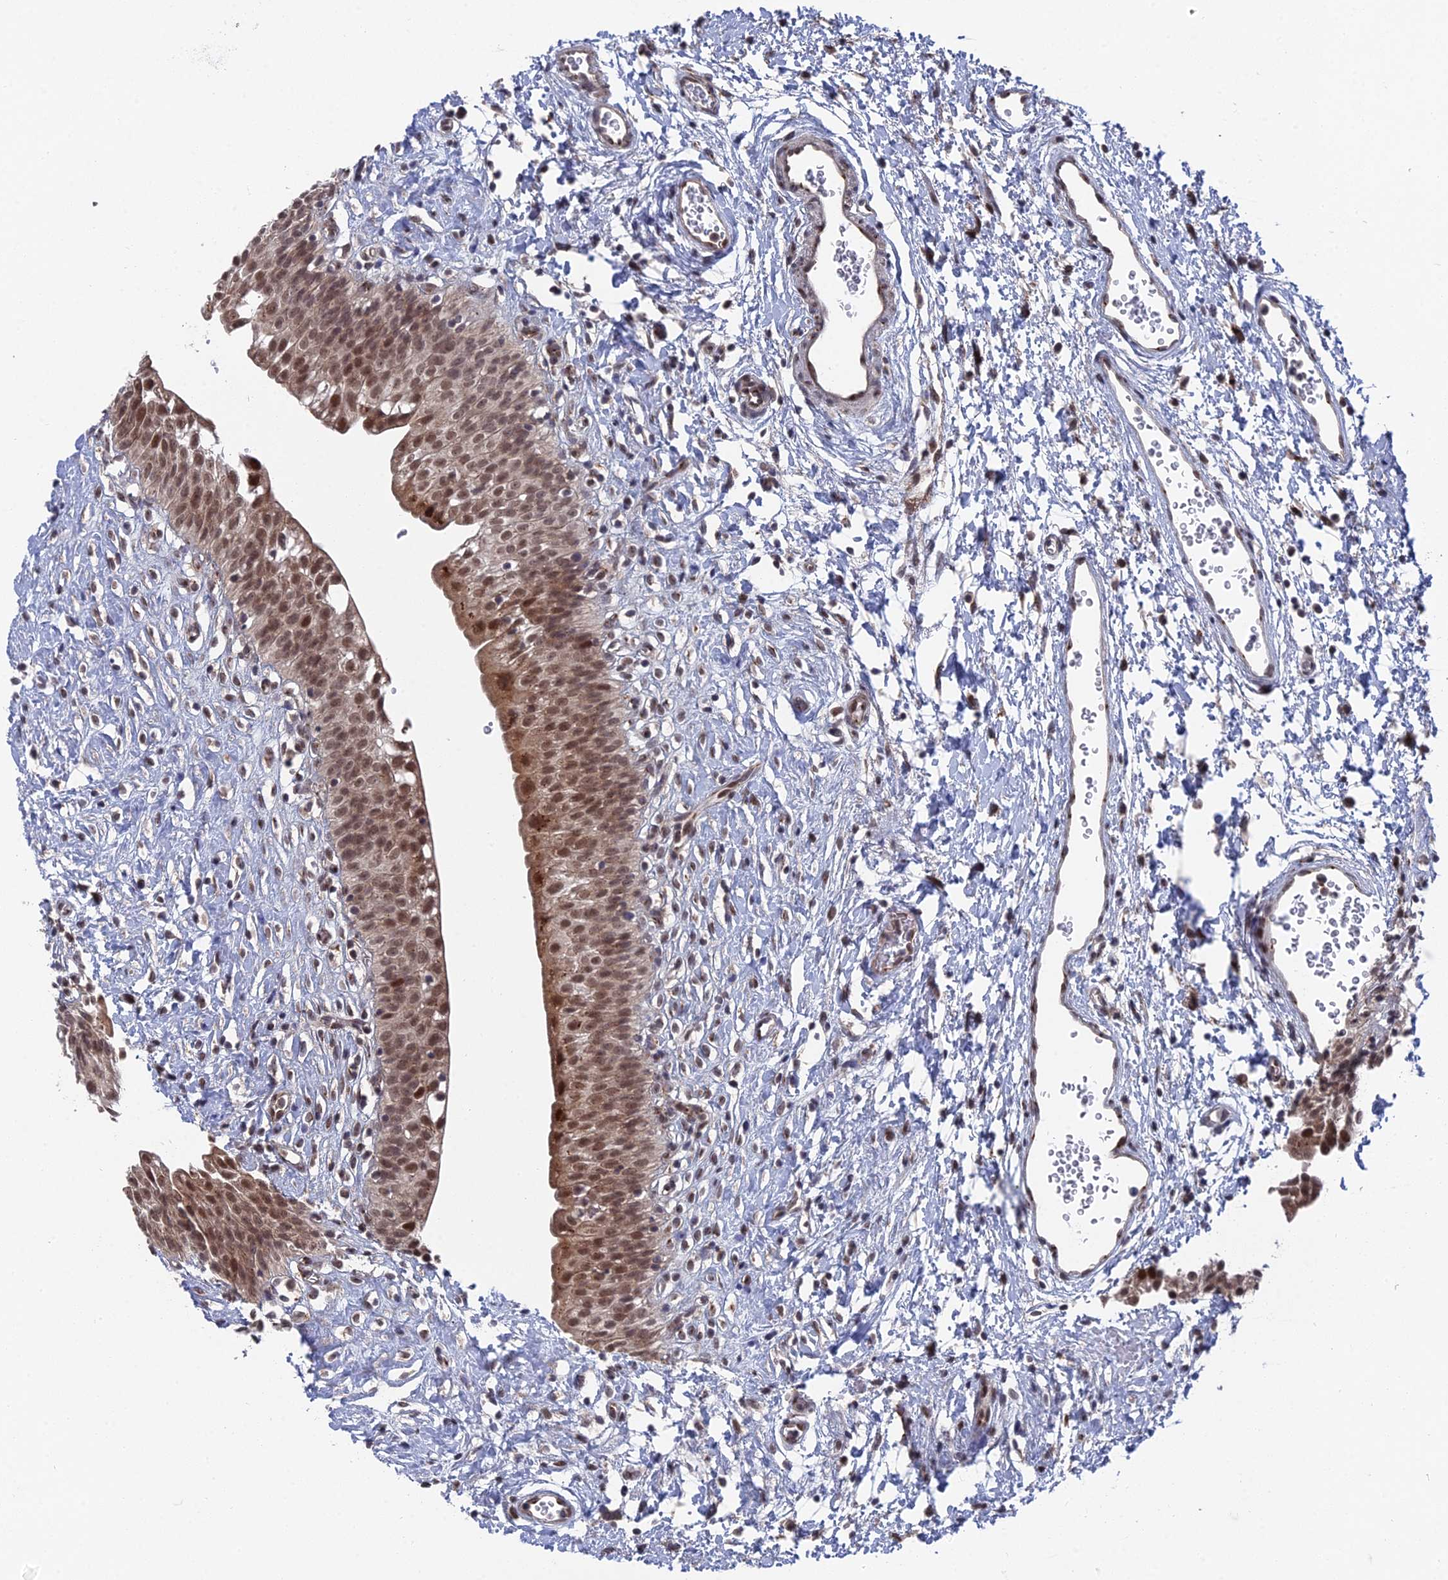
{"staining": {"intensity": "moderate", "quantity": ">75%", "location": "nuclear"}, "tissue": "urinary bladder", "cell_type": "Urothelial cells", "image_type": "normal", "snomed": [{"axis": "morphology", "description": "Normal tissue, NOS"}, {"axis": "topography", "description": "Urinary bladder"}], "caption": "The photomicrograph displays immunohistochemical staining of normal urinary bladder. There is moderate nuclear staining is present in approximately >75% of urothelial cells.", "gene": "FHIP2A", "patient": {"sex": "male", "age": 51}}